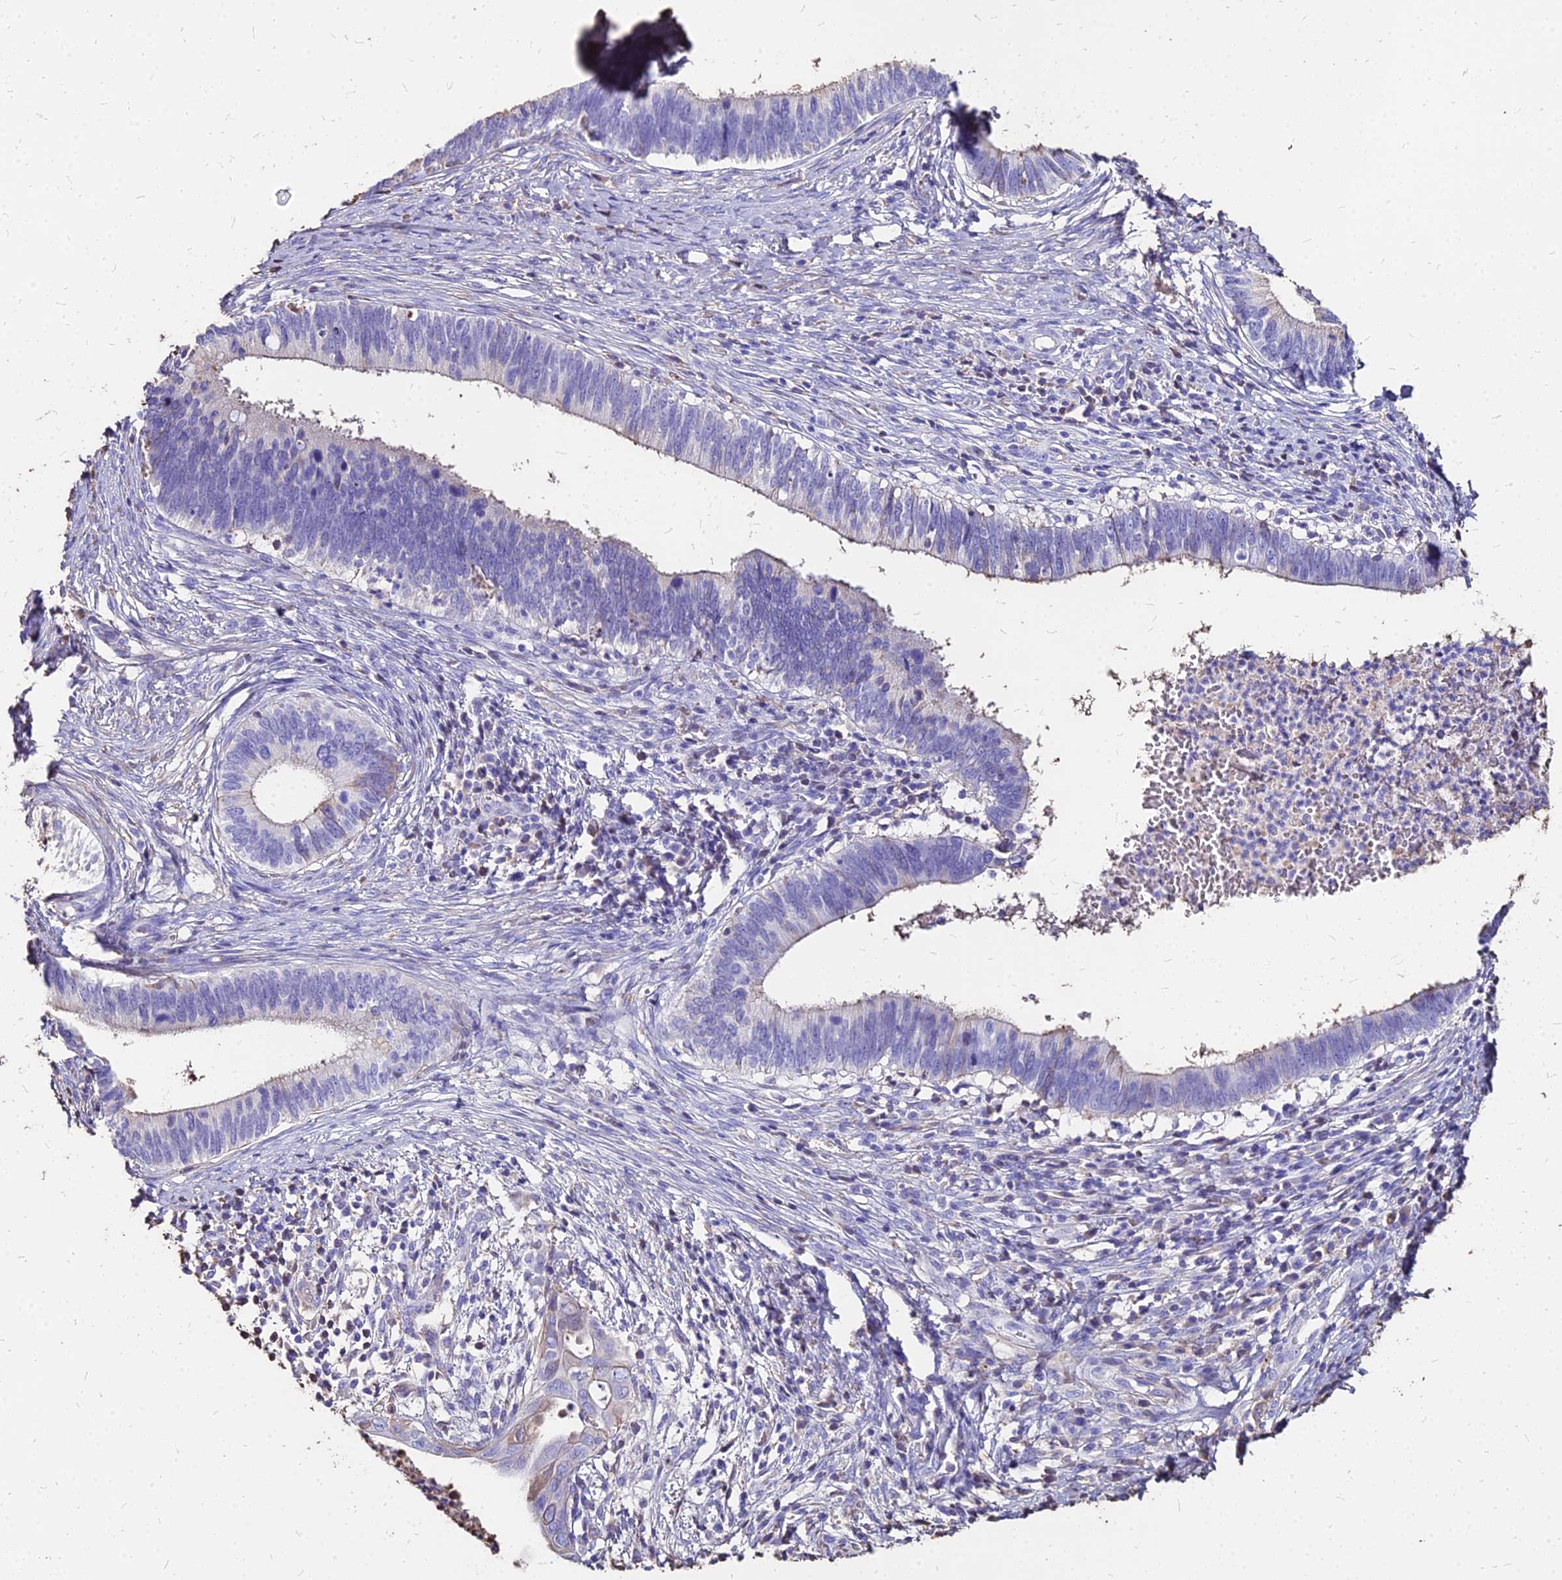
{"staining": {"intensity": "weak", "quantity": "<25%", "location": "cytoplasmic/membranous"}, "tissue": "cervical cancer", "cell_type": "Tumor cells", "image_type": "cancer", "snomed": [{"axis": "morphology", "description": "Adenocarcinoma, NOS"}, {"axis": "topography", "description": "Cervix"}], "caption": "Tumor cells show no significant staining in cervical cancer.", "gene": "NME5", "patient": {"sex": "female", "age": 42}}